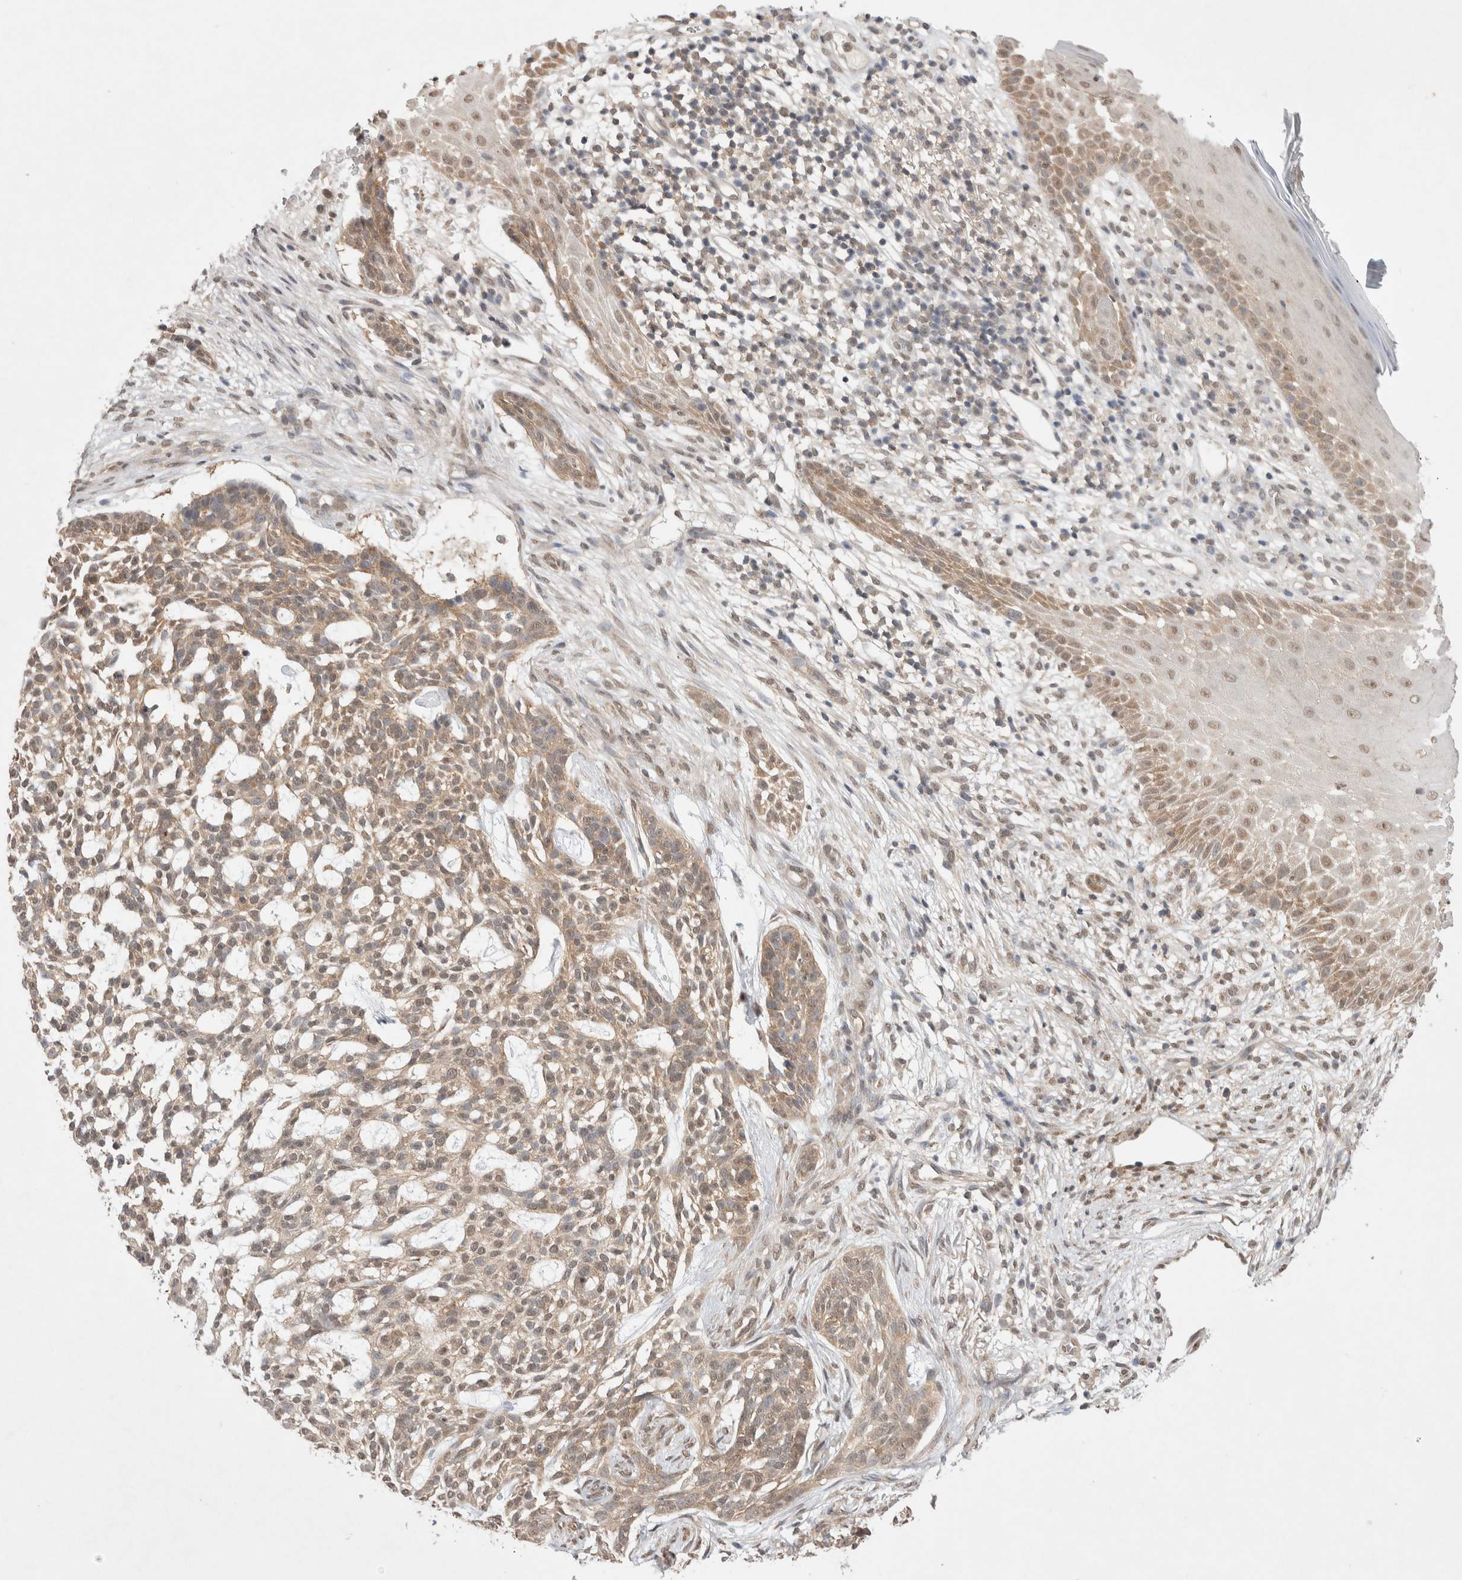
{"staining": {"intensity": "weak", "quantity": ">75%", "location": "cytoplasmic/membranous"}, "tissue": "skin cancer", "cell_type": "Tumor cells", "image_type": "cancer", "snomed": [{"axis": "morphology", "description": "Basal cell carcinoma"}, {"axis": "topography", "description": "Skin"}], "caption": "This is an image of immunohistochemistry staining of skin cancer (basal cell carcinoma), which shows weak positivity in the cytoplasmic/membranous of tumor cells.", "gene": "WIPF2", "patient": {"sex": "female", "age": 64}}